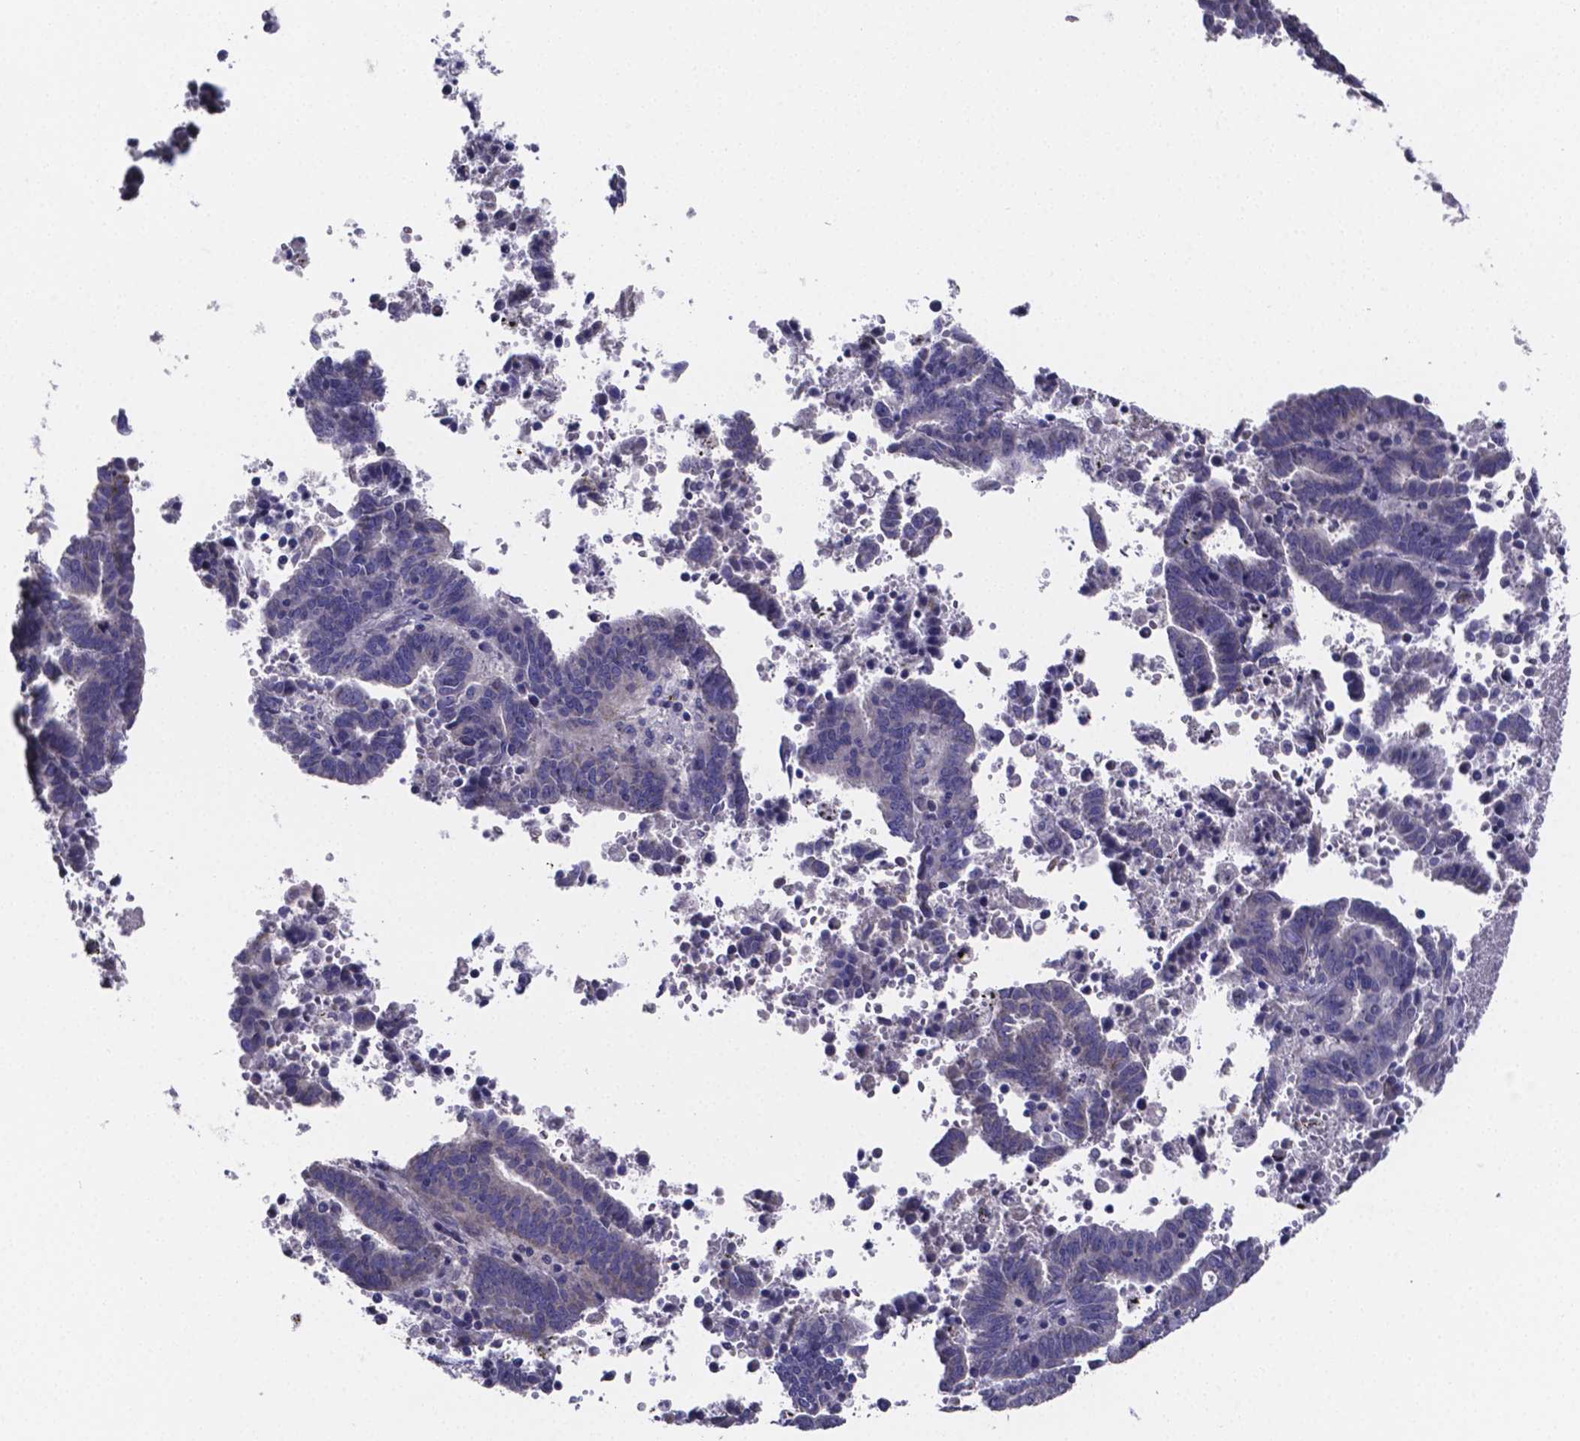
{"staining": {"intensity": "negative", "quantity": "none", "location": "none"}, "tissue": "endometrial cancer", "cell_type": "Tumor cells", "image_type": "cancer", "snomed": [{"axis": "morphology", "description": "Adenocarcinoma, NOS"}, {"axis": "topography", "description": "Uterus"}], "caption": "Immunohistochemistry (IHC) photomicrograph of endometrial adenocarcinoma stained for a protein (brown), which reveals no expression in tumor cells. Nuclei are stained in blue.", "gene": "SFRP4", "patient": {"sex": "female", "age": 83}}